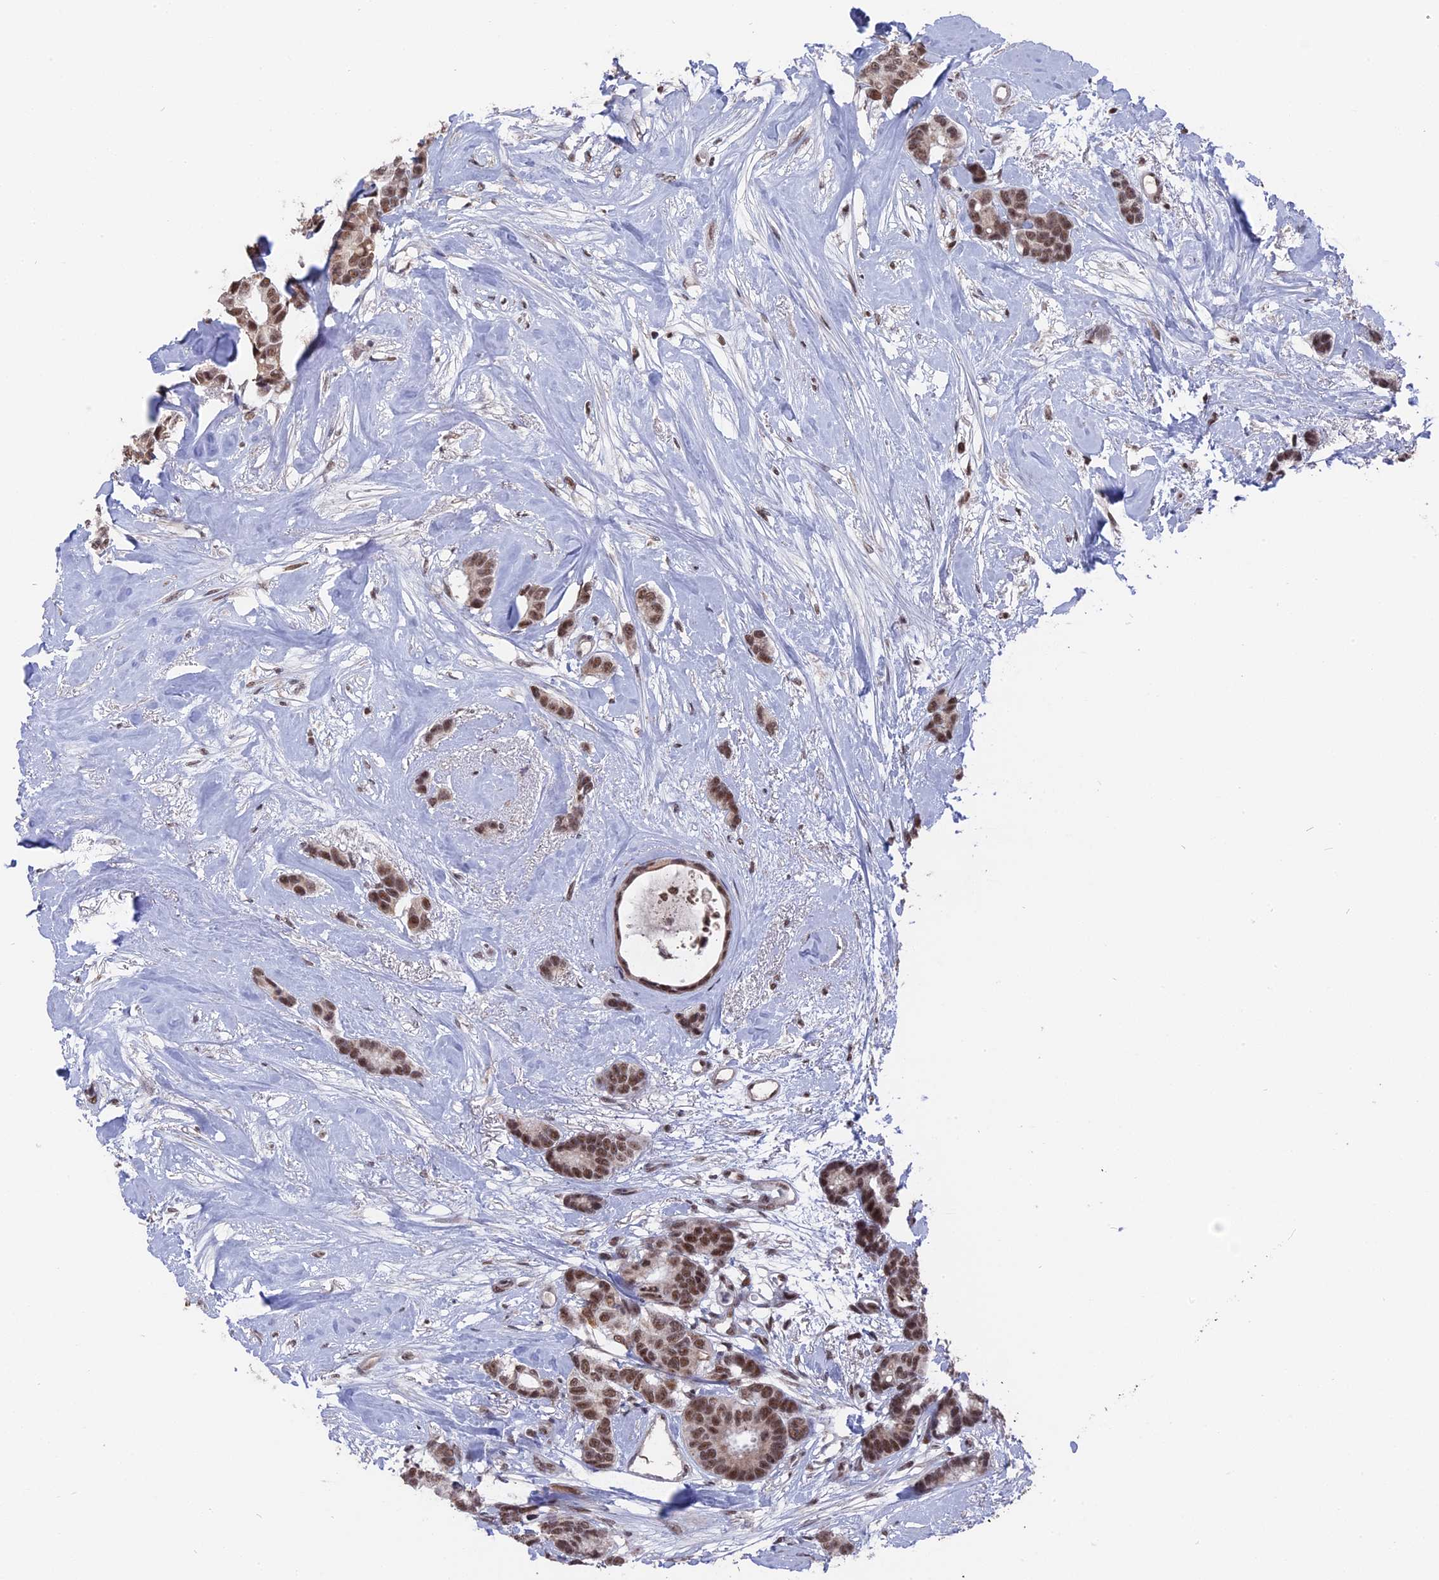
{"staining": {"intensity": "moderate", "quantity": ">75%", "location": "nuclear"}, "tissue": "breast cancer", "cell_type": "Tumor cells", "image_type": "cancer", "snomed": [{"axis": "morphology", "description": "Duct carcinoma"}, {"axis": "topography", "description": "Breast"}], "caption": "Human breast invasive ductal carcinoma stained with a protein marker demonstrates moderate staining in tumor cells.", "gene": "SF3A2", "patient": {"sex": "female", "age": 87}}